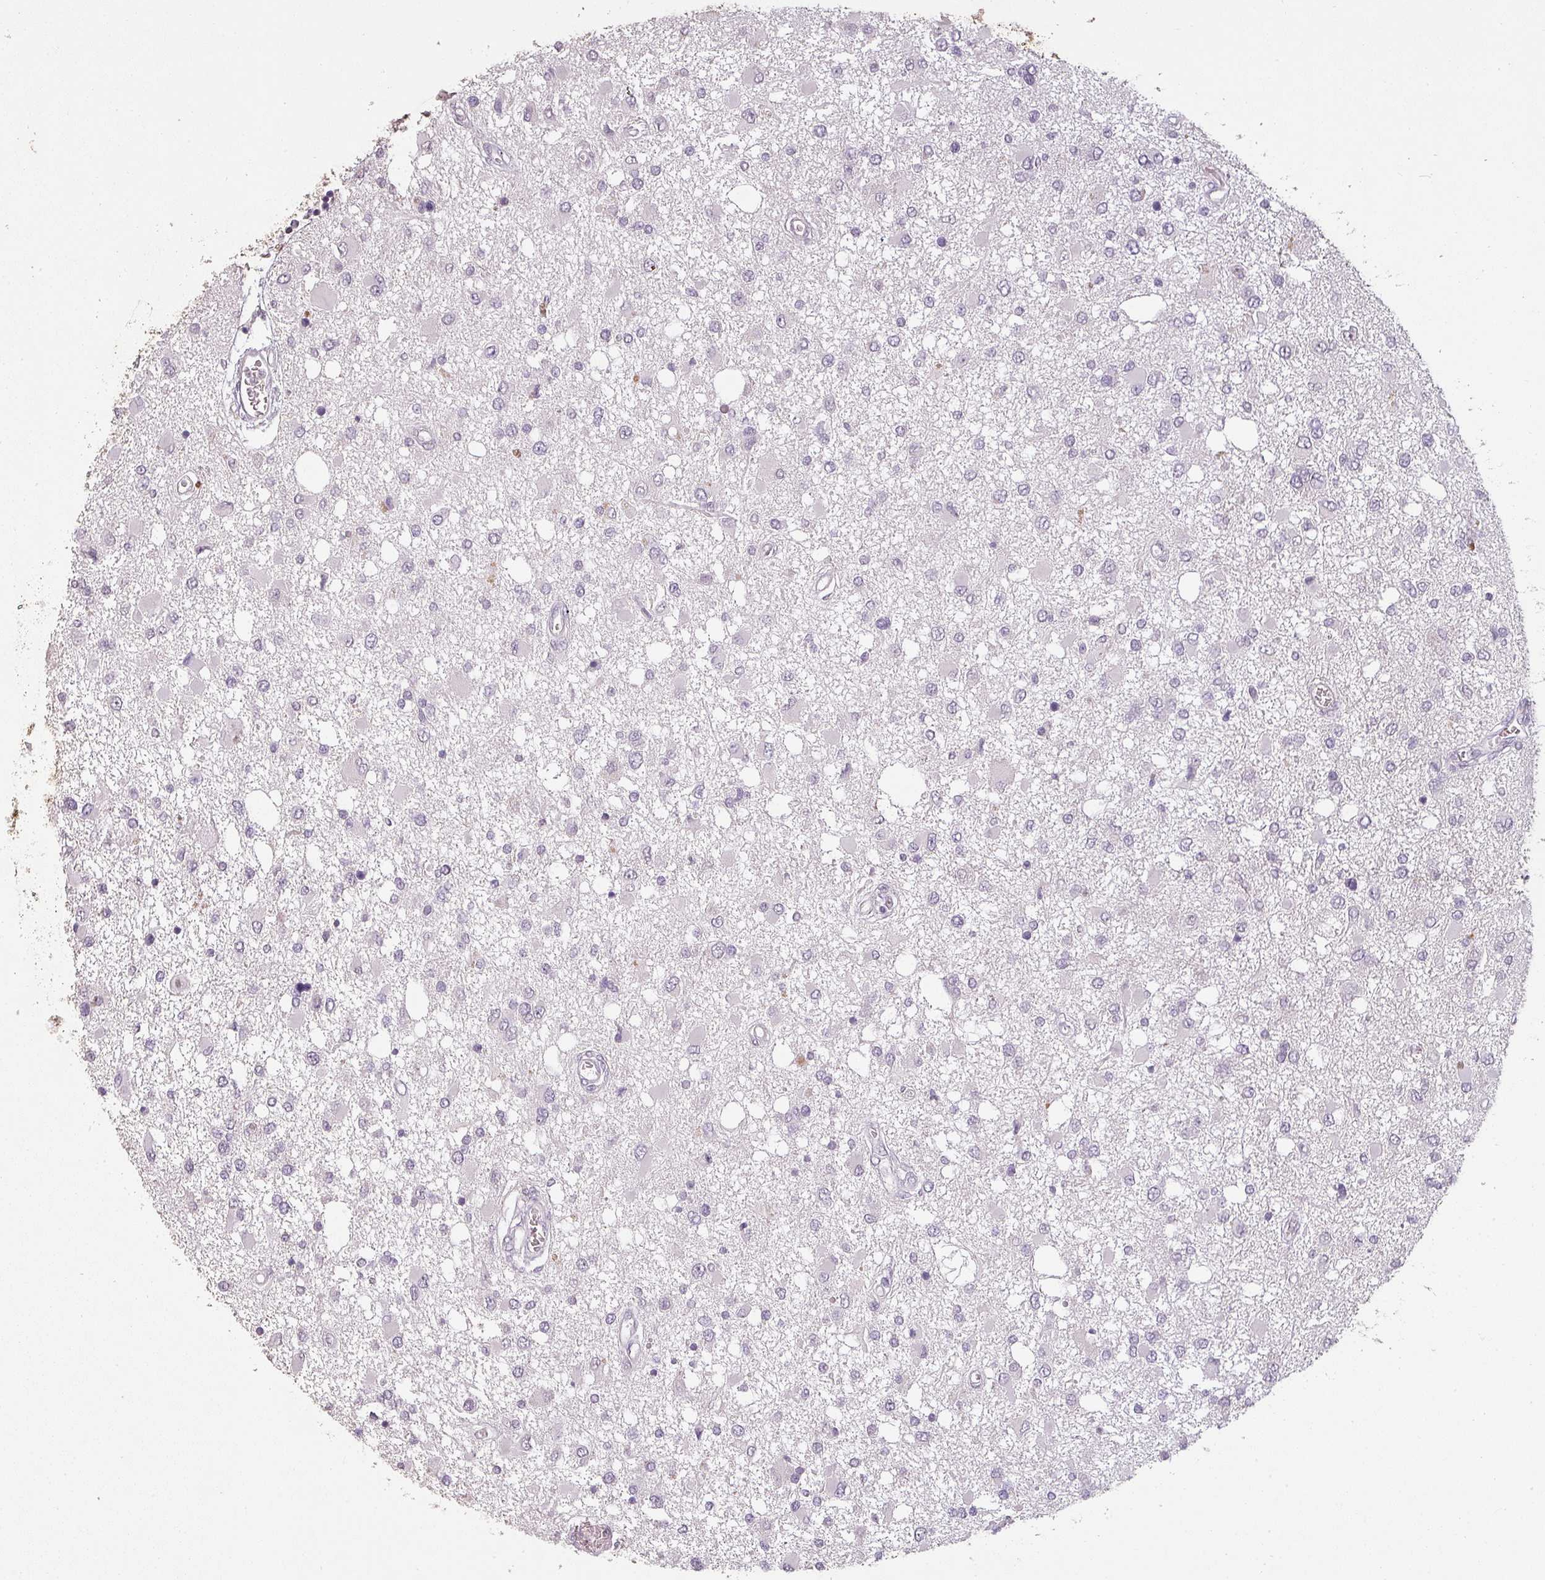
{"staining": {"intensity": "negative", "quantity": "none", "location": "none"}, "tissue": "glioma", "cell_type": "Tumor cells", "image_type": "cancer", "snomed": [{"axis": "morphology", "description": "Glioma, malignant, High grade"}, {"axis": "topography", "description": "Brain"}], "caption": "The immunohistochemistry histopathology image has no significant staining in tumor cells of malignant high-grade glioma tissue. (Brightfield microscopy of DAB (3,3'-diaminobenzidine) immunohistochemistry at high magnification).", "gene": "LYPLA1", "patient": {"sex": "male", "age": 53}}